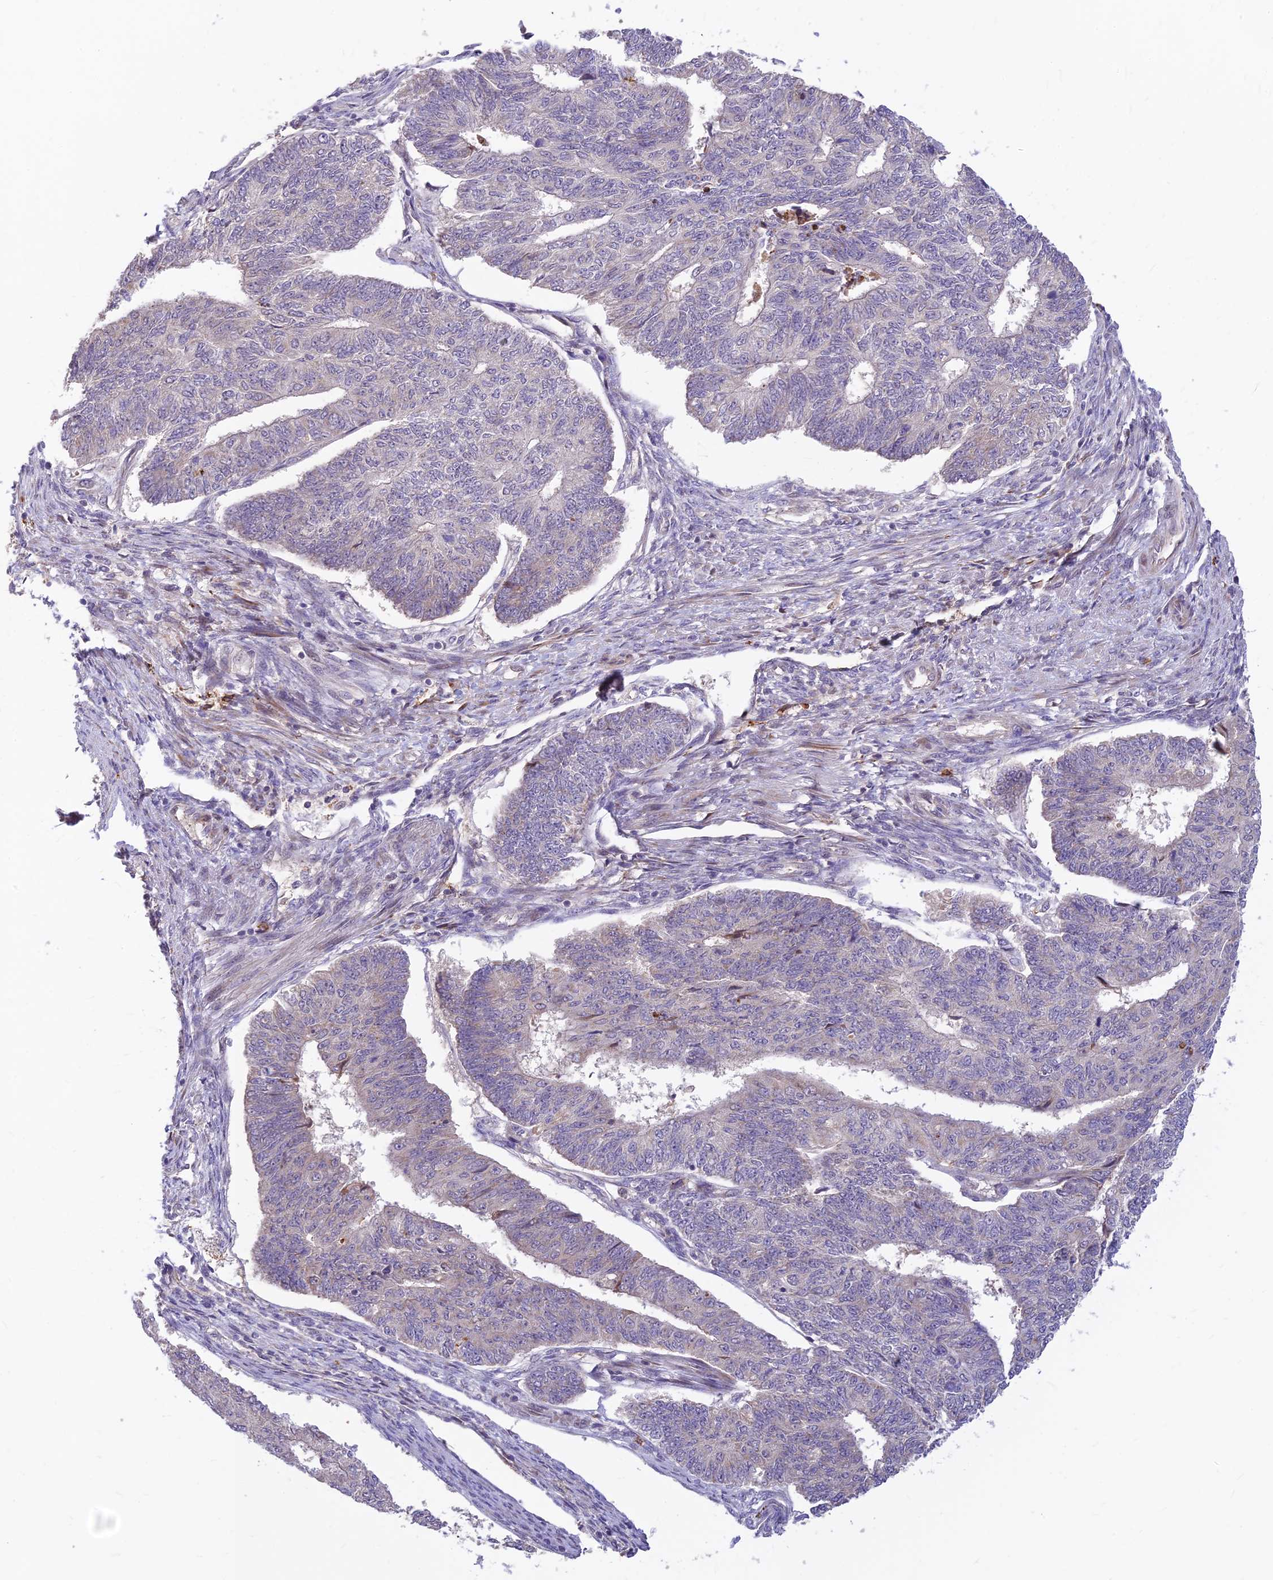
{"staining": {"intensity": "negative", "quantity": "none", "location": "none"}, "tissue": "endometrial cancer", "cell_type": "Tumor cells", "image_type": "cancer", "snomed": [{"axis": "morphology", "description": "Adenocarcinoma, NOS"}, {"axis": "topography", "description": "Endometrium"}], "caption": "Immunohistochemistry (IHC) micrograph of endometrial adenocarcinoma stained for a protein (brown), which reveals no expression in tumor cells. Nuclei are stained in blue.", "gene": "ASPDH", "patient": {"sex": "female", "age": 32}}